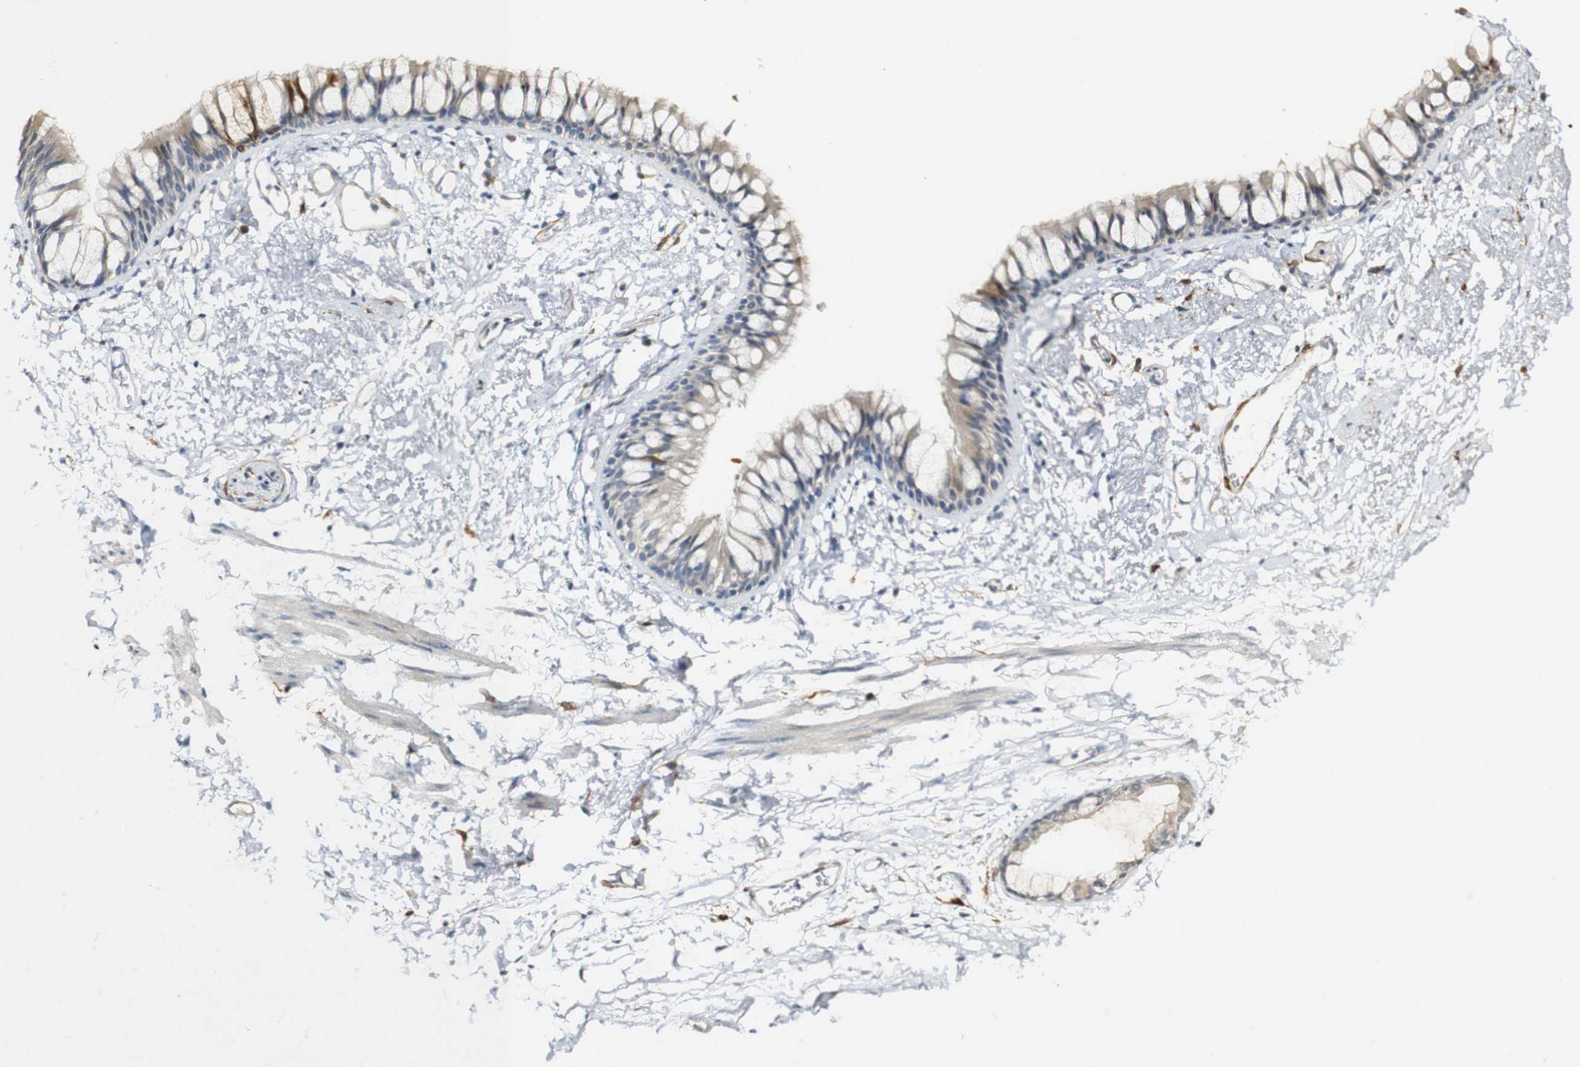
{"staining": {"intensity": "negative", "quantity": "none", "location": "none"}, "tissue": "adipose tissue", "cell_type": "Adipocytes", "image_type": "normal", "snomed": [{"axis": "morphology", "description": "Normal tissue, NOS"}, {"axis": "topography", "description": "Bronchus"}], "caption": "The micrograph demonstrates no significant staining in adipocytes of adipose tissue. The staining is performed using DAB (3,3'-diaminobenzidine) brown chromogen with nuclei counter-stained in using hematoxylin.", "gene": "FMO3", "patient": {"sex": "female", "age": 73}}